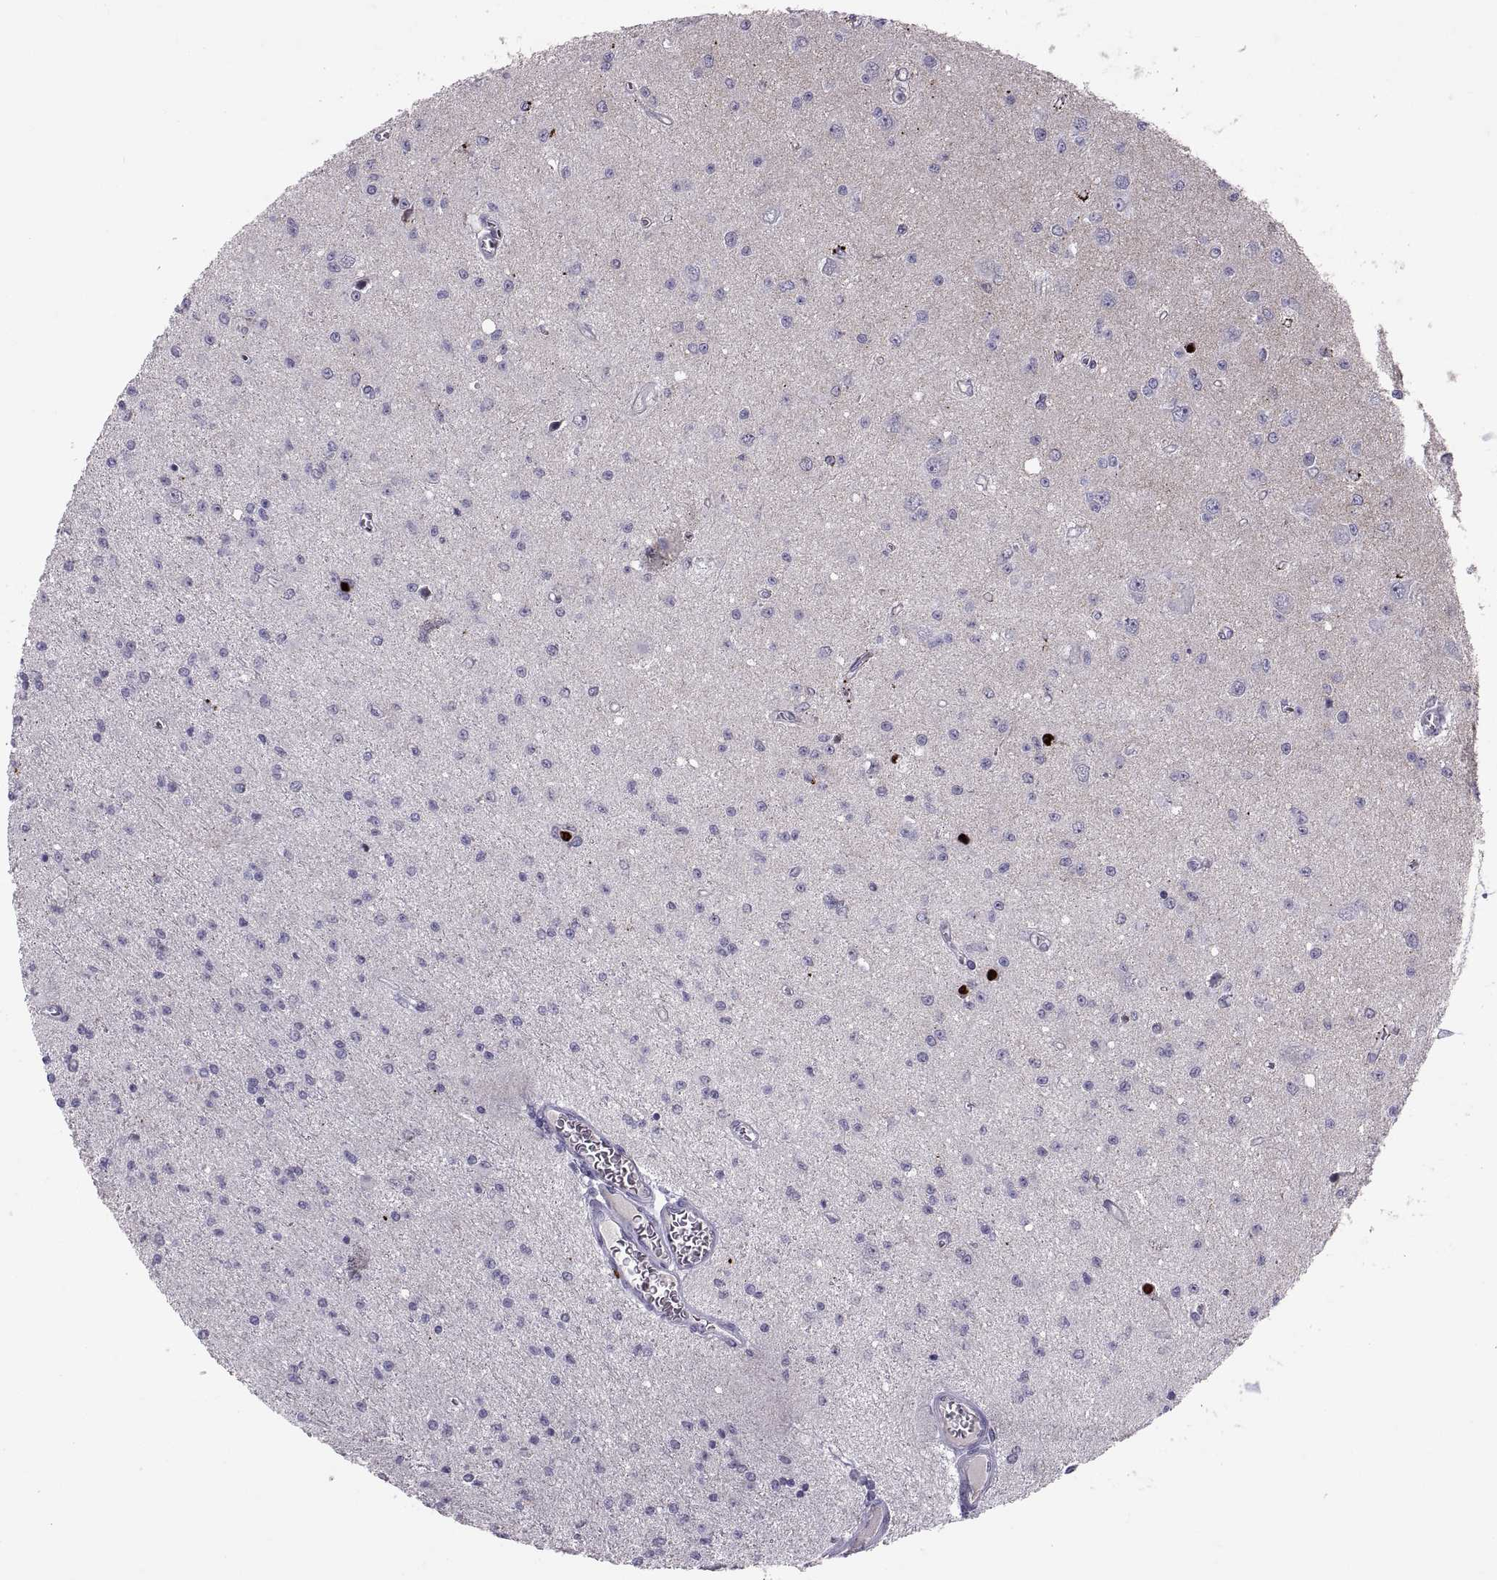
{"staining": {"intensity": "negative", "quantity": "none", "location": "none"}, "tissue": "glioma", "cell_type": "Tumor cells", "image_type": "cancer", "snomed": [{"axis": "morphology", "description": "Glioma, malignant, Low grade"}, {"axis": "topography", "description": "Brain"}], "caption": "Tumor cells are negative for protein expression in human glioma.", "gene": "PTN", "patient": {"sex": "female", "age": 45}}